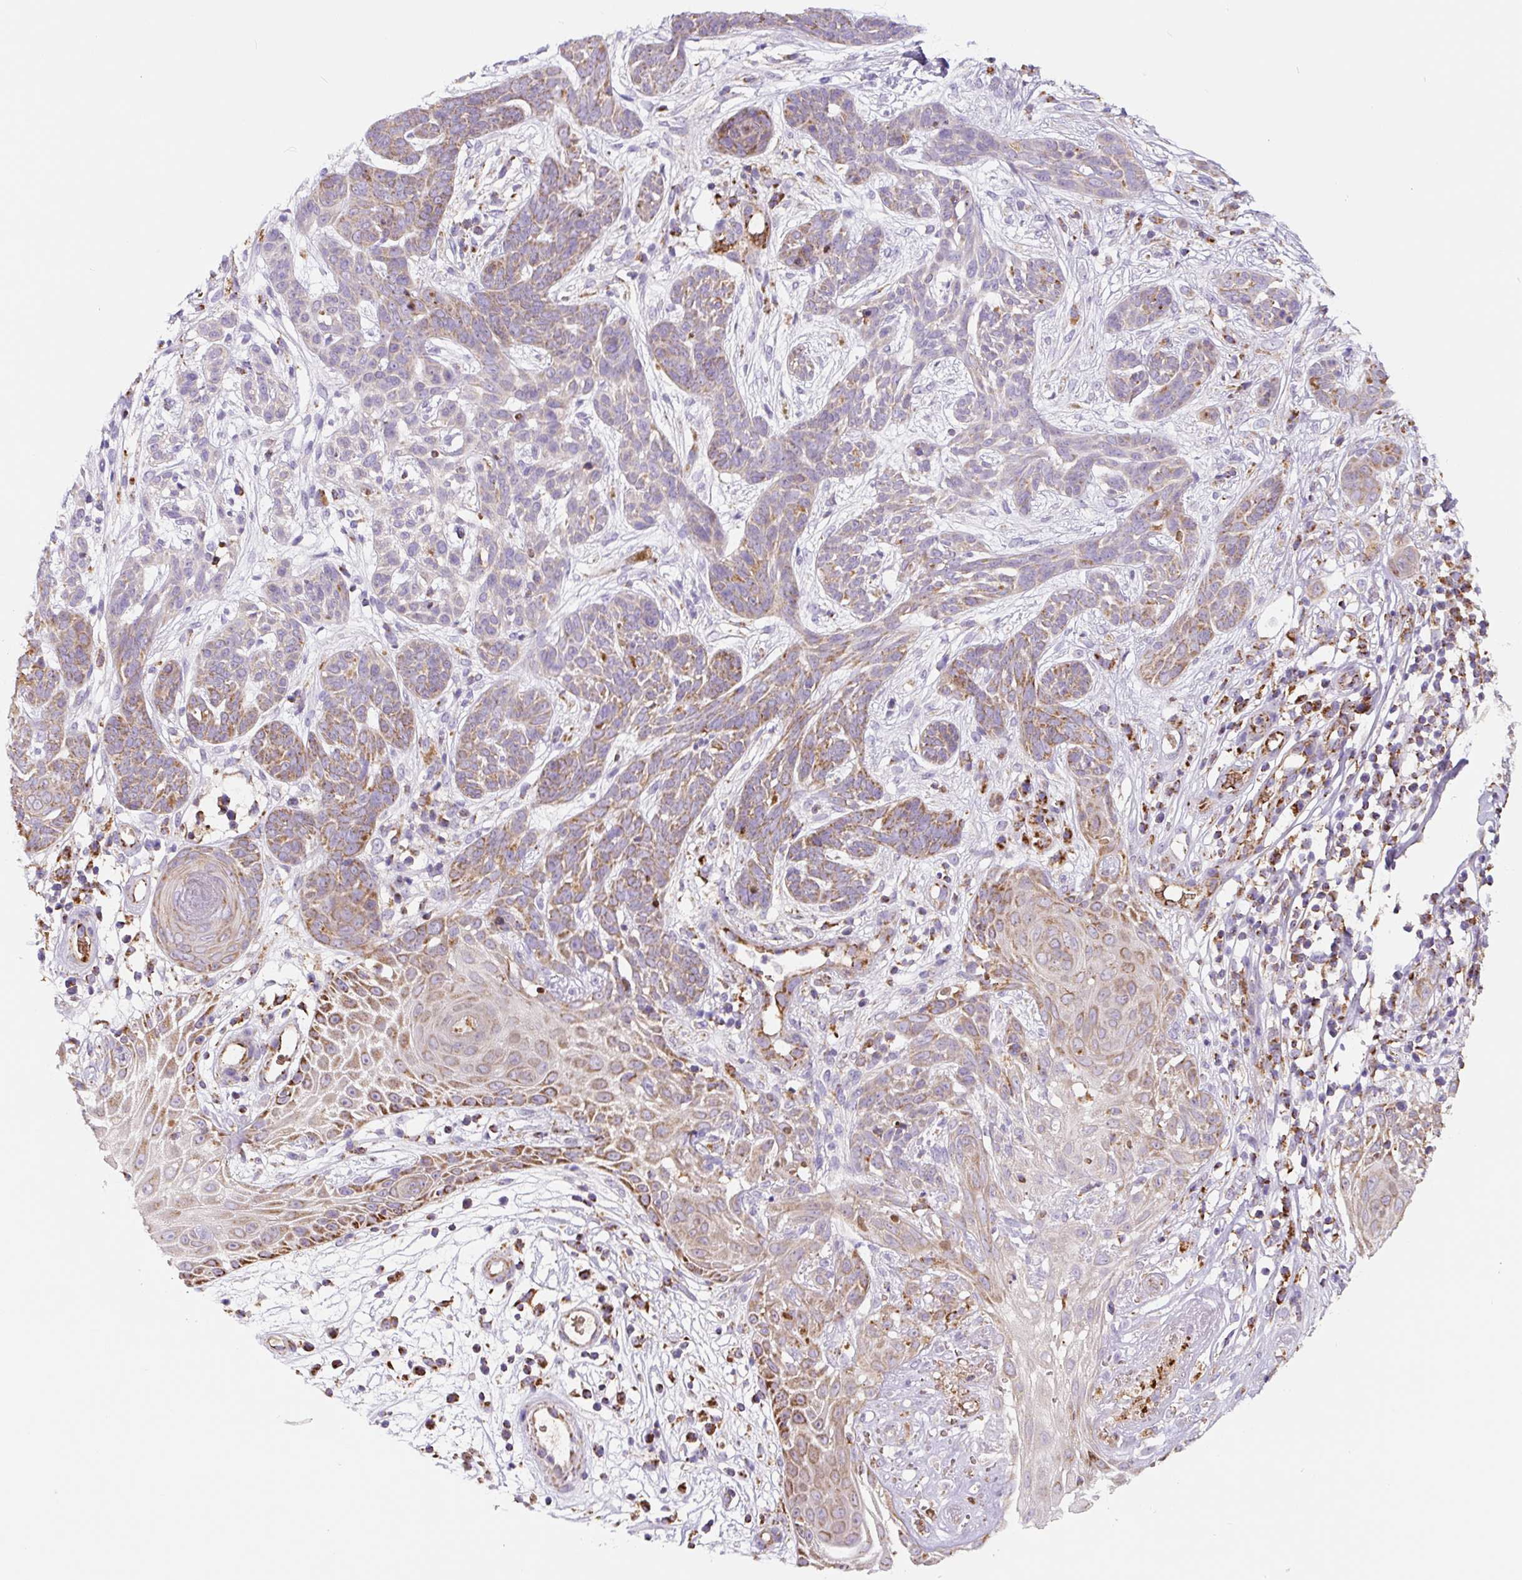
{"staining": {"intensity": "moderate", "quantity": "25%-75%", "location": "cytoplasmic/membranous"}, "tissue": "skin cancer", "cell_type": "Tumor cells", "image_type": "cancer", "snomed": [{"axis": "morphology", "description": "Basal cell carcinoma"}, {"axis": "topography", "description": "Skin"}, {"axis": "topography", "description": "Skin, foot"}], "caption": "Human skin cancer stained with a protein marker displays moderate staining in tumor cells.", "gene": "MT-CO2", "patient": {"sex": "female", "age": 86}}